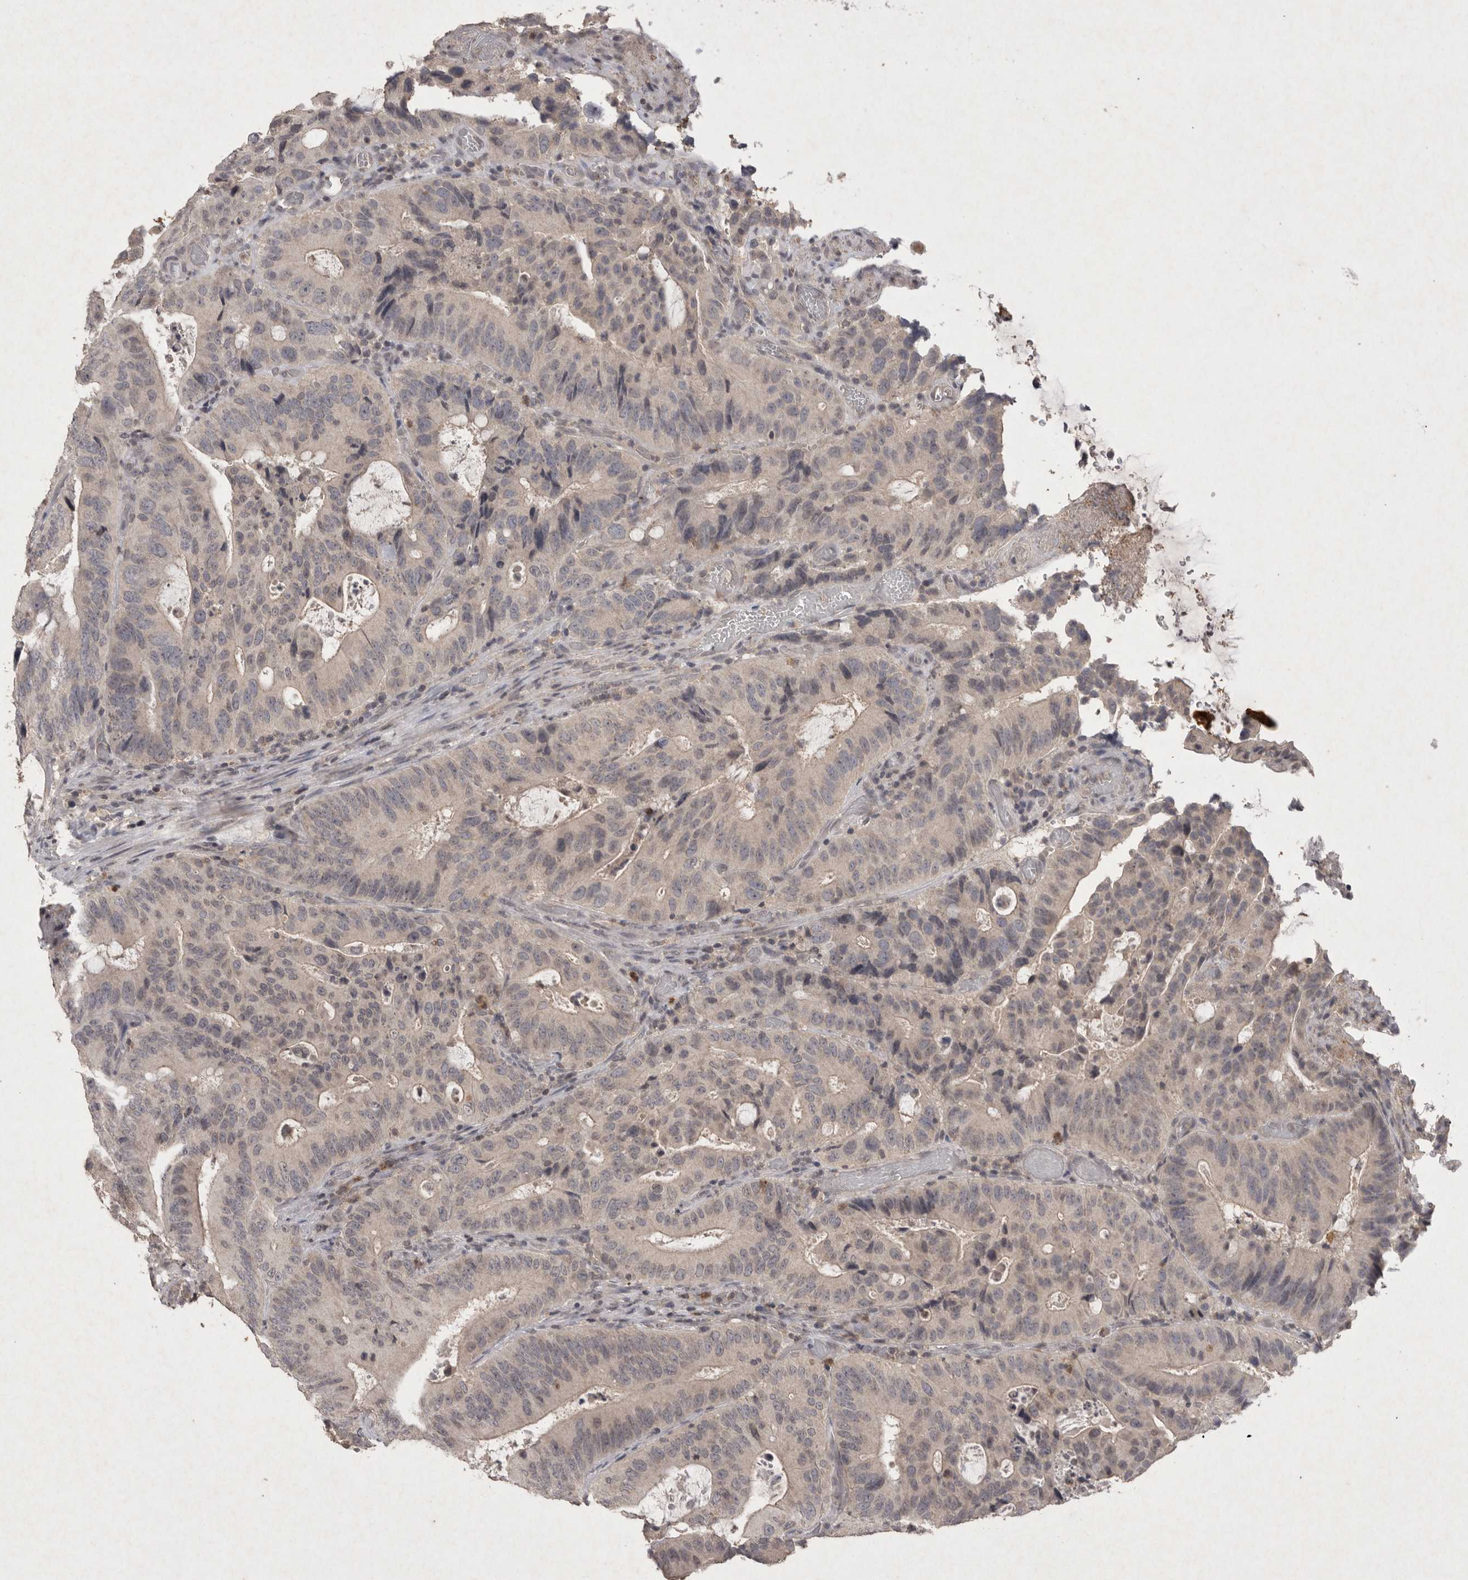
{"staining": {"intensity": "negative", "quantity": "none", "location": "none"}, "tissue": "colorectal cancer", "cell_type": "Tumor cells", "image_type": "cancer", "snomed": [{"axis": "morphology", "description": "Adenocarcinoma, NOS"}, {"axis": "topography", "description": "Colon"}], "caption": "Tumor cells are negative for brown protein staining in colorectal cancer.", "gene": "APLNR", "patient": {"sex": "male", "age": 83}}